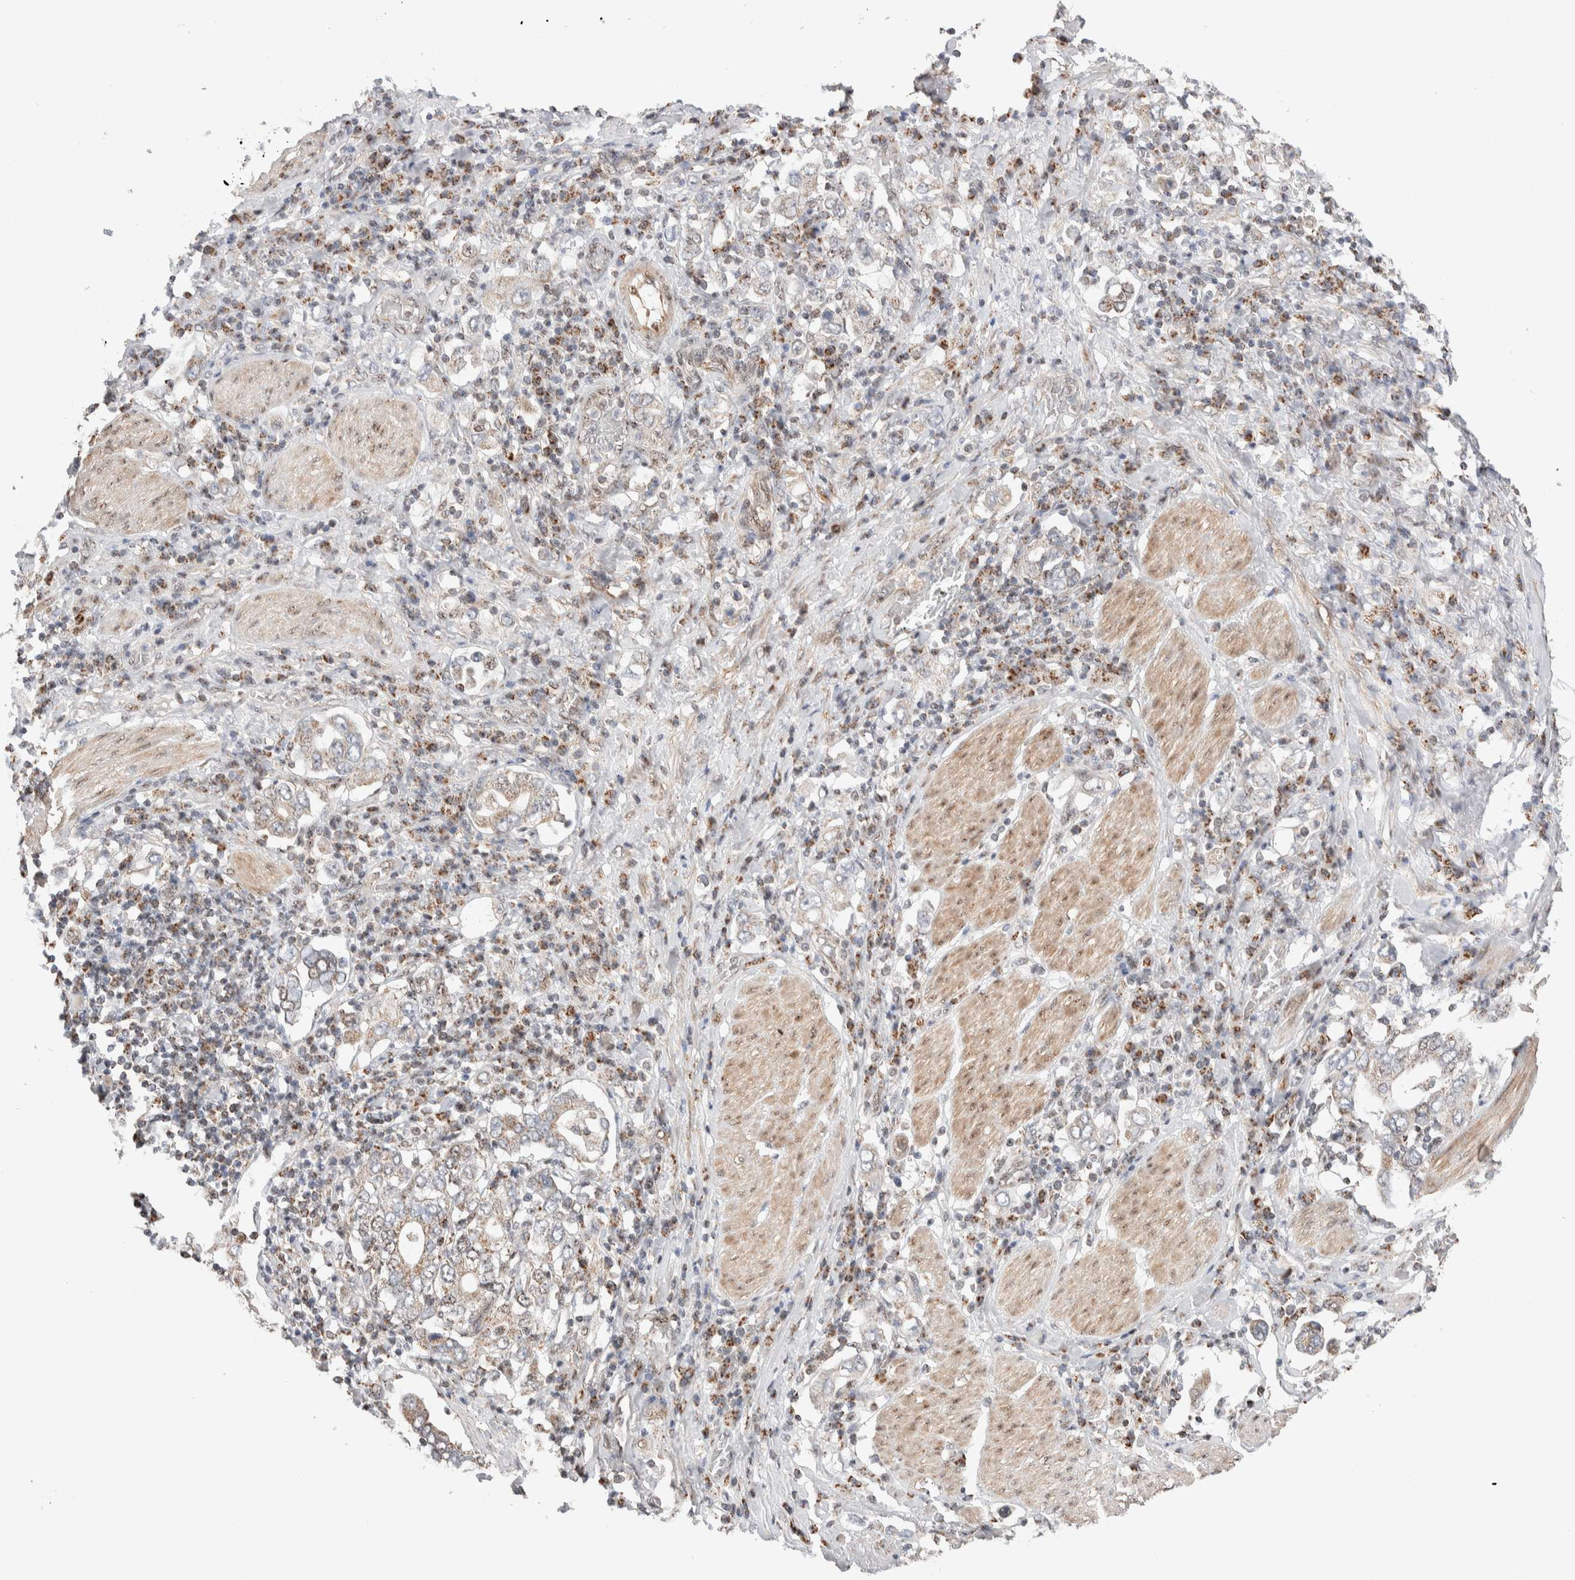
{"staining": {"intensity": "weak", "quantity": "<25%", "location": "cytoplasmic/membranous"}, "tissue": "stomach cancer", "cell_type": "Tumor cells", "image_type": "cancer", "snomed": [{"axis": "morphology", "description": "Adenocarcinoma, NOS"}, {"axis": "topography", "description": "Stomach, upper"}], "caption": "A high-resolution image shows immunohistochemistry (IHC) staining of stomach cancer (adenocarcinoma), which reveals no significant staining in tumor cells.", "gene": "ZNF695", "patient": {"sex": "male", "age": 62}}